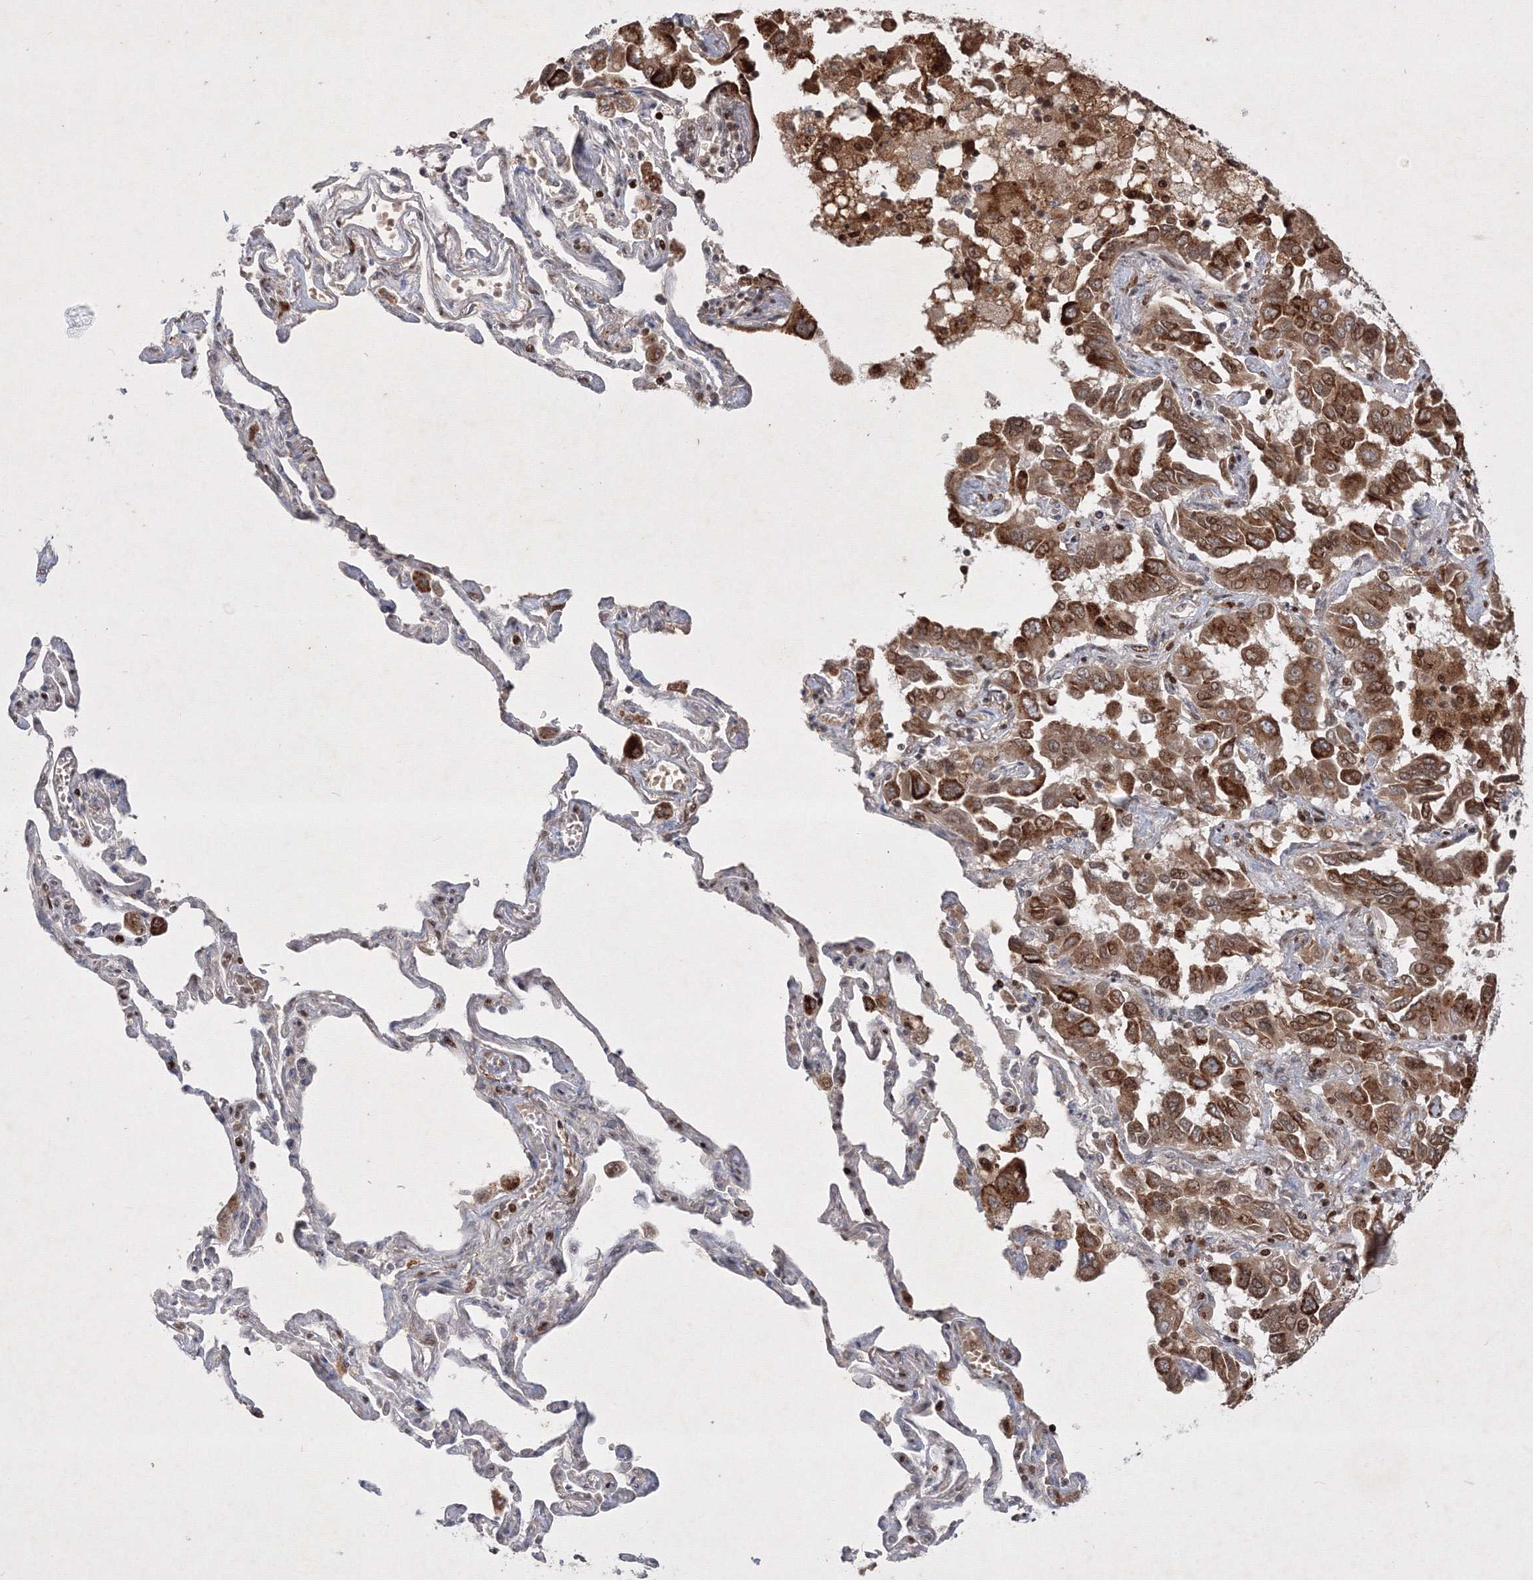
{"staining": {"intensity": "moderate", "quantity": ">75%", "location": "cytoplasmic/membranous"}, "tissue": "lung cancer", "cell_type": "Tumor cells", "image_type": "cancer", "snomed": [{"axis": "morphology", "description": "Adenocarcinoma, NOS"}, {"axis": "topography", "description": "Lung"}], "caption": "Human adenocarcinoma (lung) stained for a protein (brown) reveals moderate cytoplasmic/membranous positive positivity in about >75% of tumor cells.", "gene": "TAB1", "patient": {"sex": "male", "age": 64}}